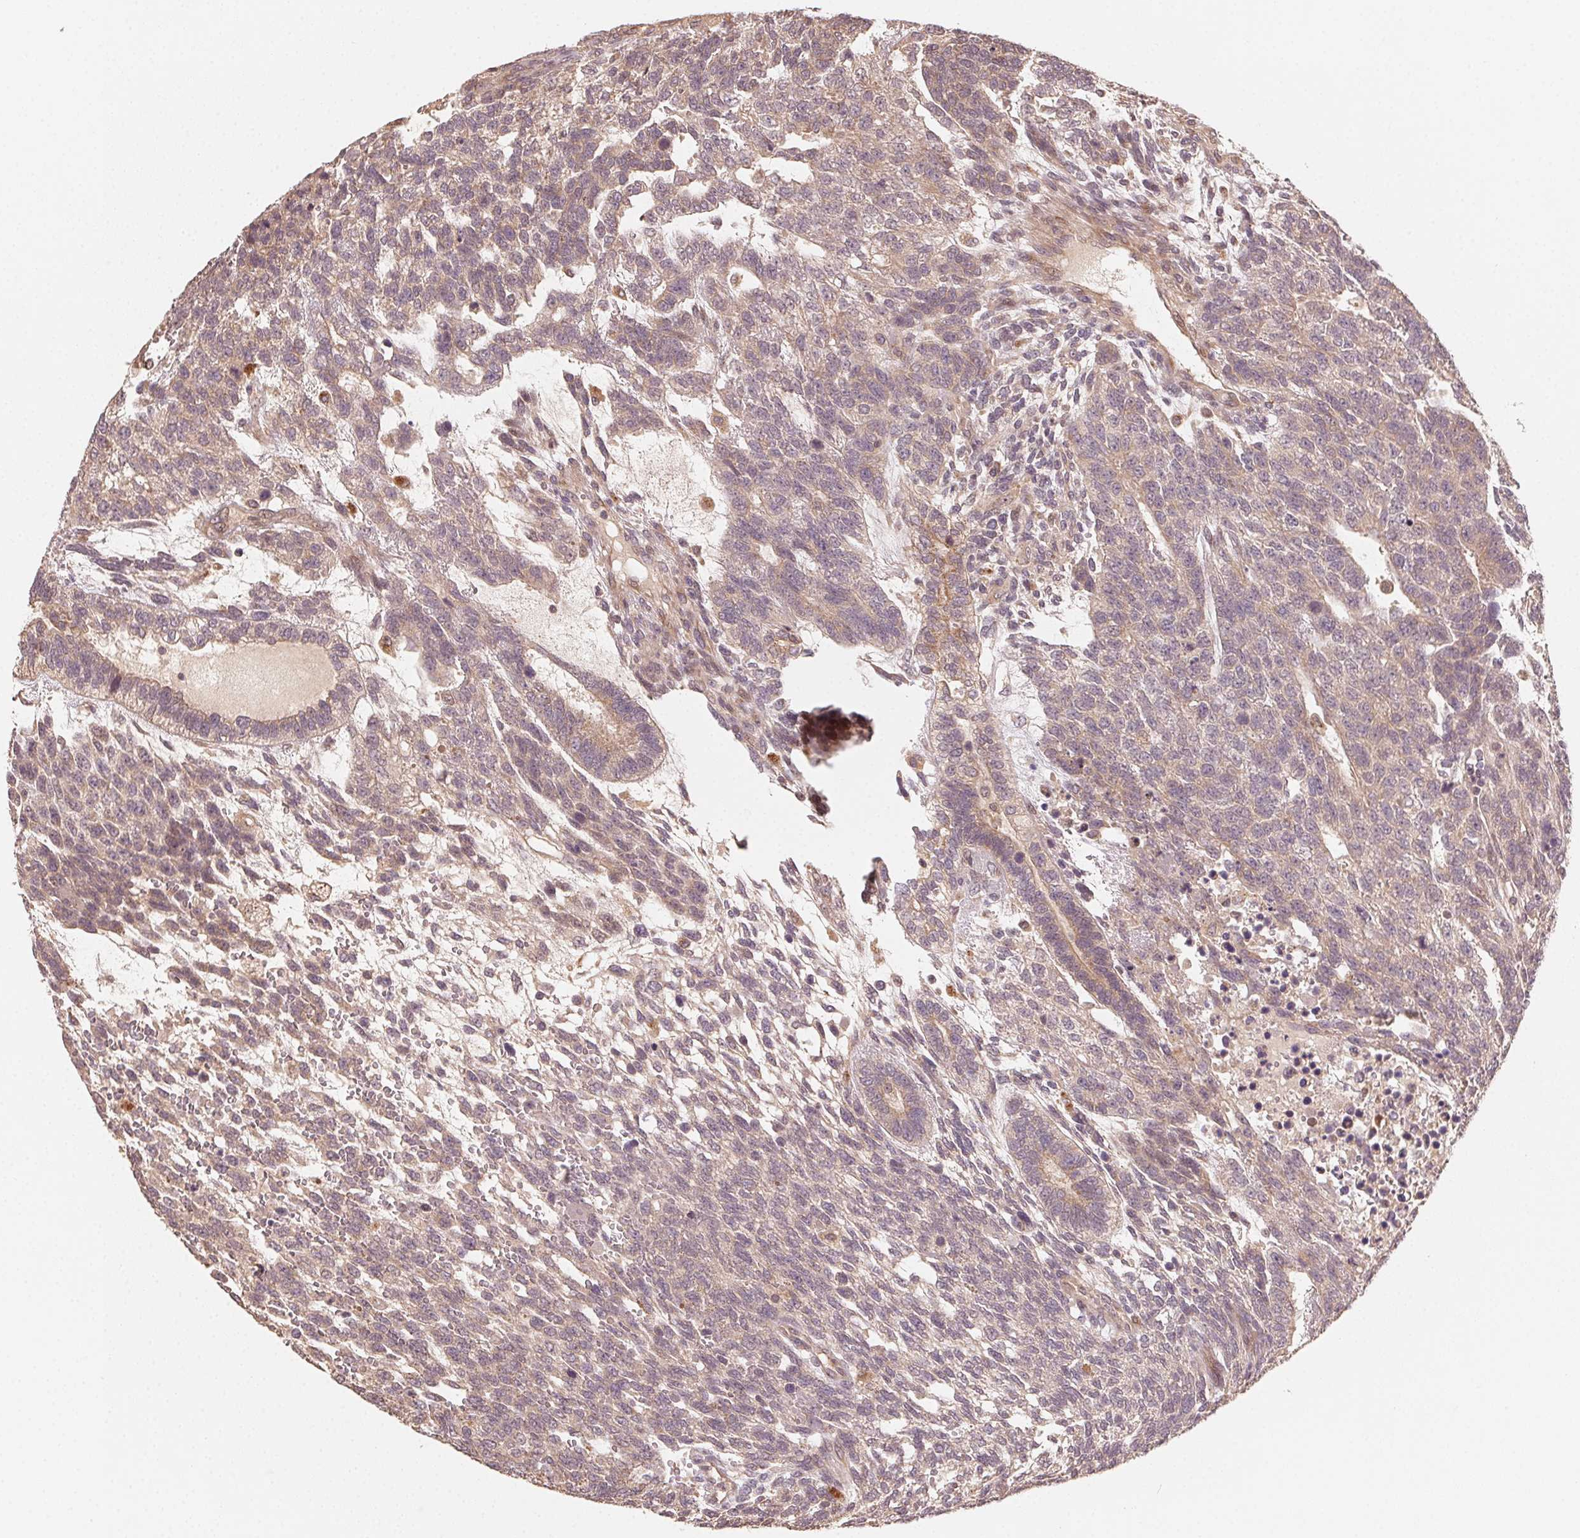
{"staining": {"intensity": "weak", "quantity": ">75%", "location": "cytoplasmic/membranous"}, "tissue": "testis cancer", "cell_type": "Tumor cells", "image_type": "cancer", "snomed": [{"axis": "morphology", "description": "Carcinoma, Embryonal, NOS"}, {"axis": "topography", "description": "Testis"}], "caption": "Immunohistochemical staining of human embryonal carcinoma (testis) reveals low levels of weak cytoplasmic/membranous protein positivity in approximately >75% of tumor cells. (IHC, brightfield microscopy, high magnification).", "gene": "WBP2", "patient": {"sex": "male", "age": 23}}